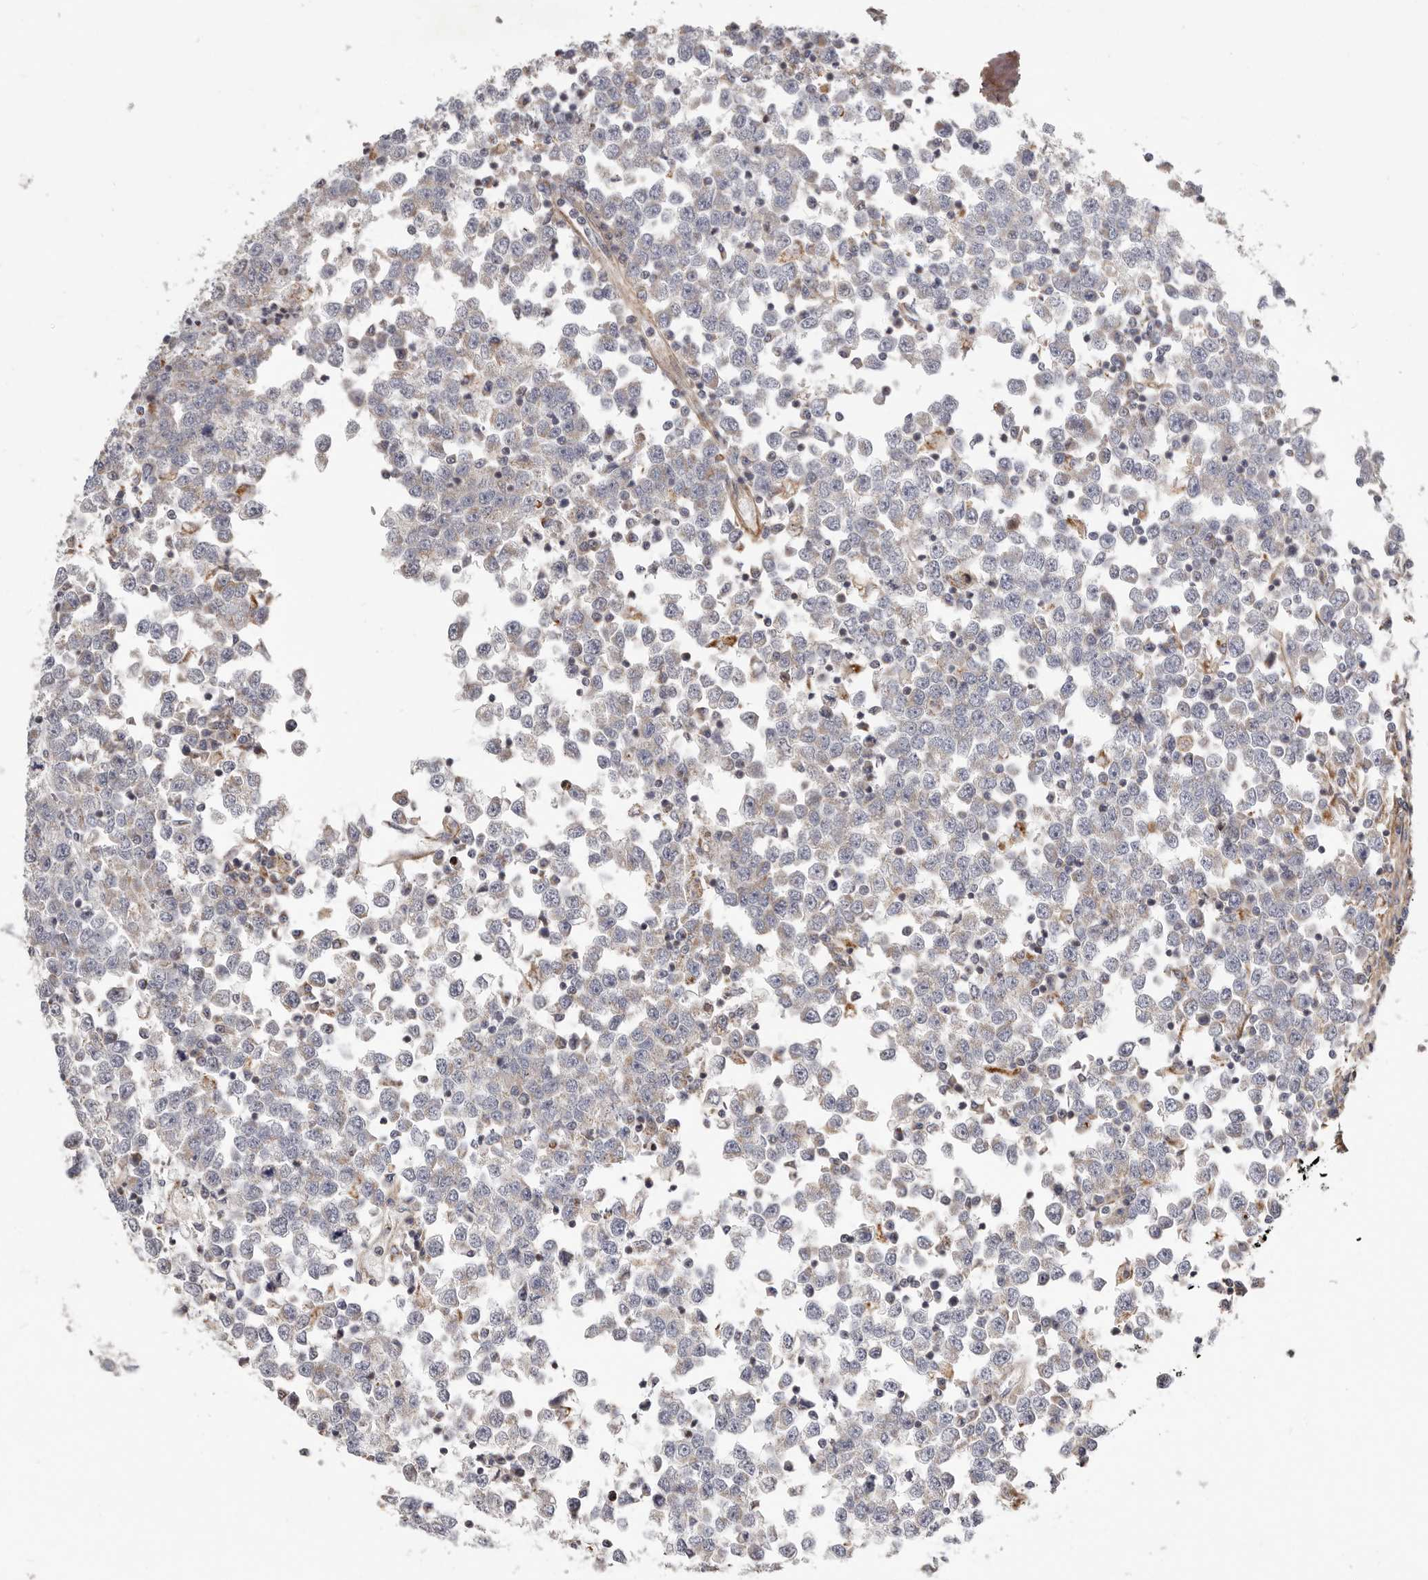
{"staining": {"intensity": "negative", "quantity": "none", "location": "none"}, "tissue": "testis cancer", "cell_type": "Tumor cells", "image_type": "cancer", "snomed": [{"axis": "morphology", "description": "Seminoma, NOS"}, {"axis": "topography", "description": "Testis"}], "caption": "Testis cancer (seminoma) was stained to show a protein in brown. There is no significant staining in tumor cells.", "gene": "MRPS10", "patient": {"sex": "male", "age": 65}}